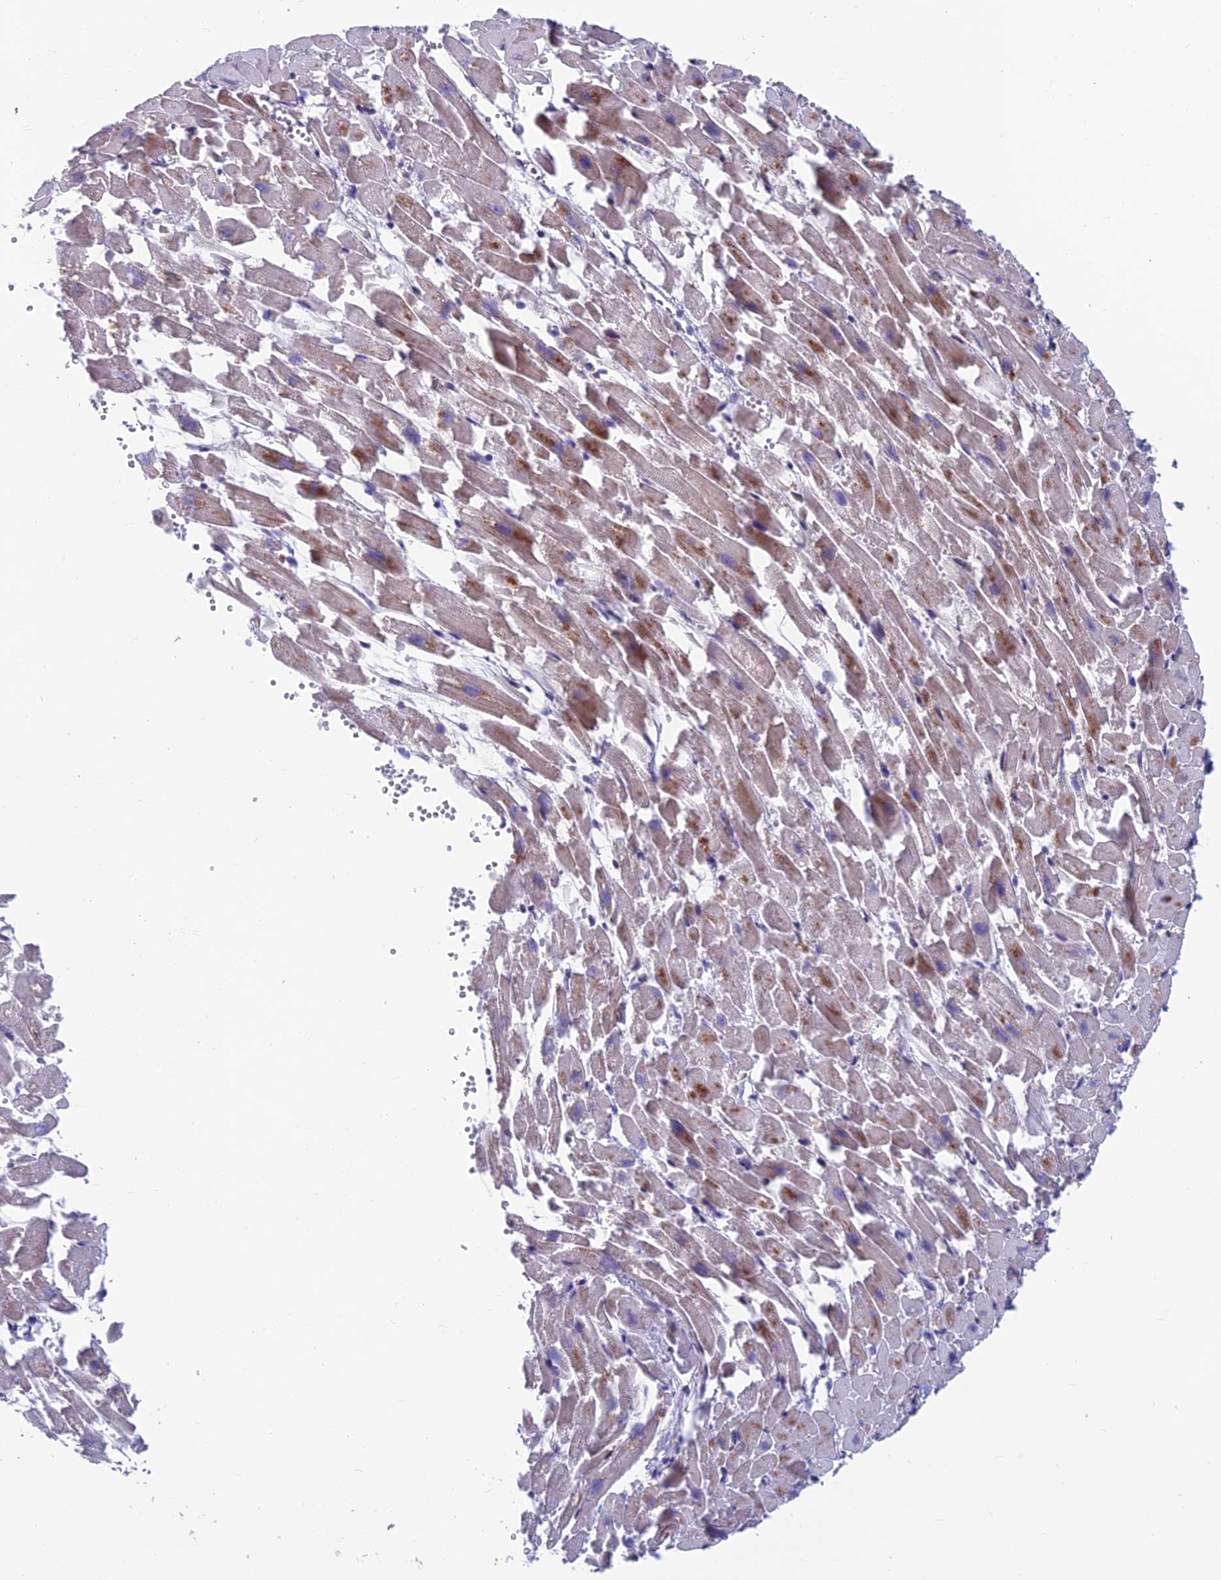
{"staining": {"intensity": "moderate", "quantity": "<25%", "location": "cytoplasmic/membranous,nuclear"}, "tissue": "heart muscle", "cell_type": "Cardiomyocytes", "image_type": "normal", "snomed": [{"axis": "morphology", "description": "Normal tissue, NOS"}, {"axis": "topography", "description": "Heart"}], "caption": "This histopathology image demonstrates normal heart muscle stained with immunohistochemistry to label a protein in brown. The cytoplasmic/membranous,nuclear of cardiomyocytes show moderate positivity for the protein. Nuclei are counter-stained blue.", "gene": "KIAA1191", "patient": {"sex": "female", "age": 64}}